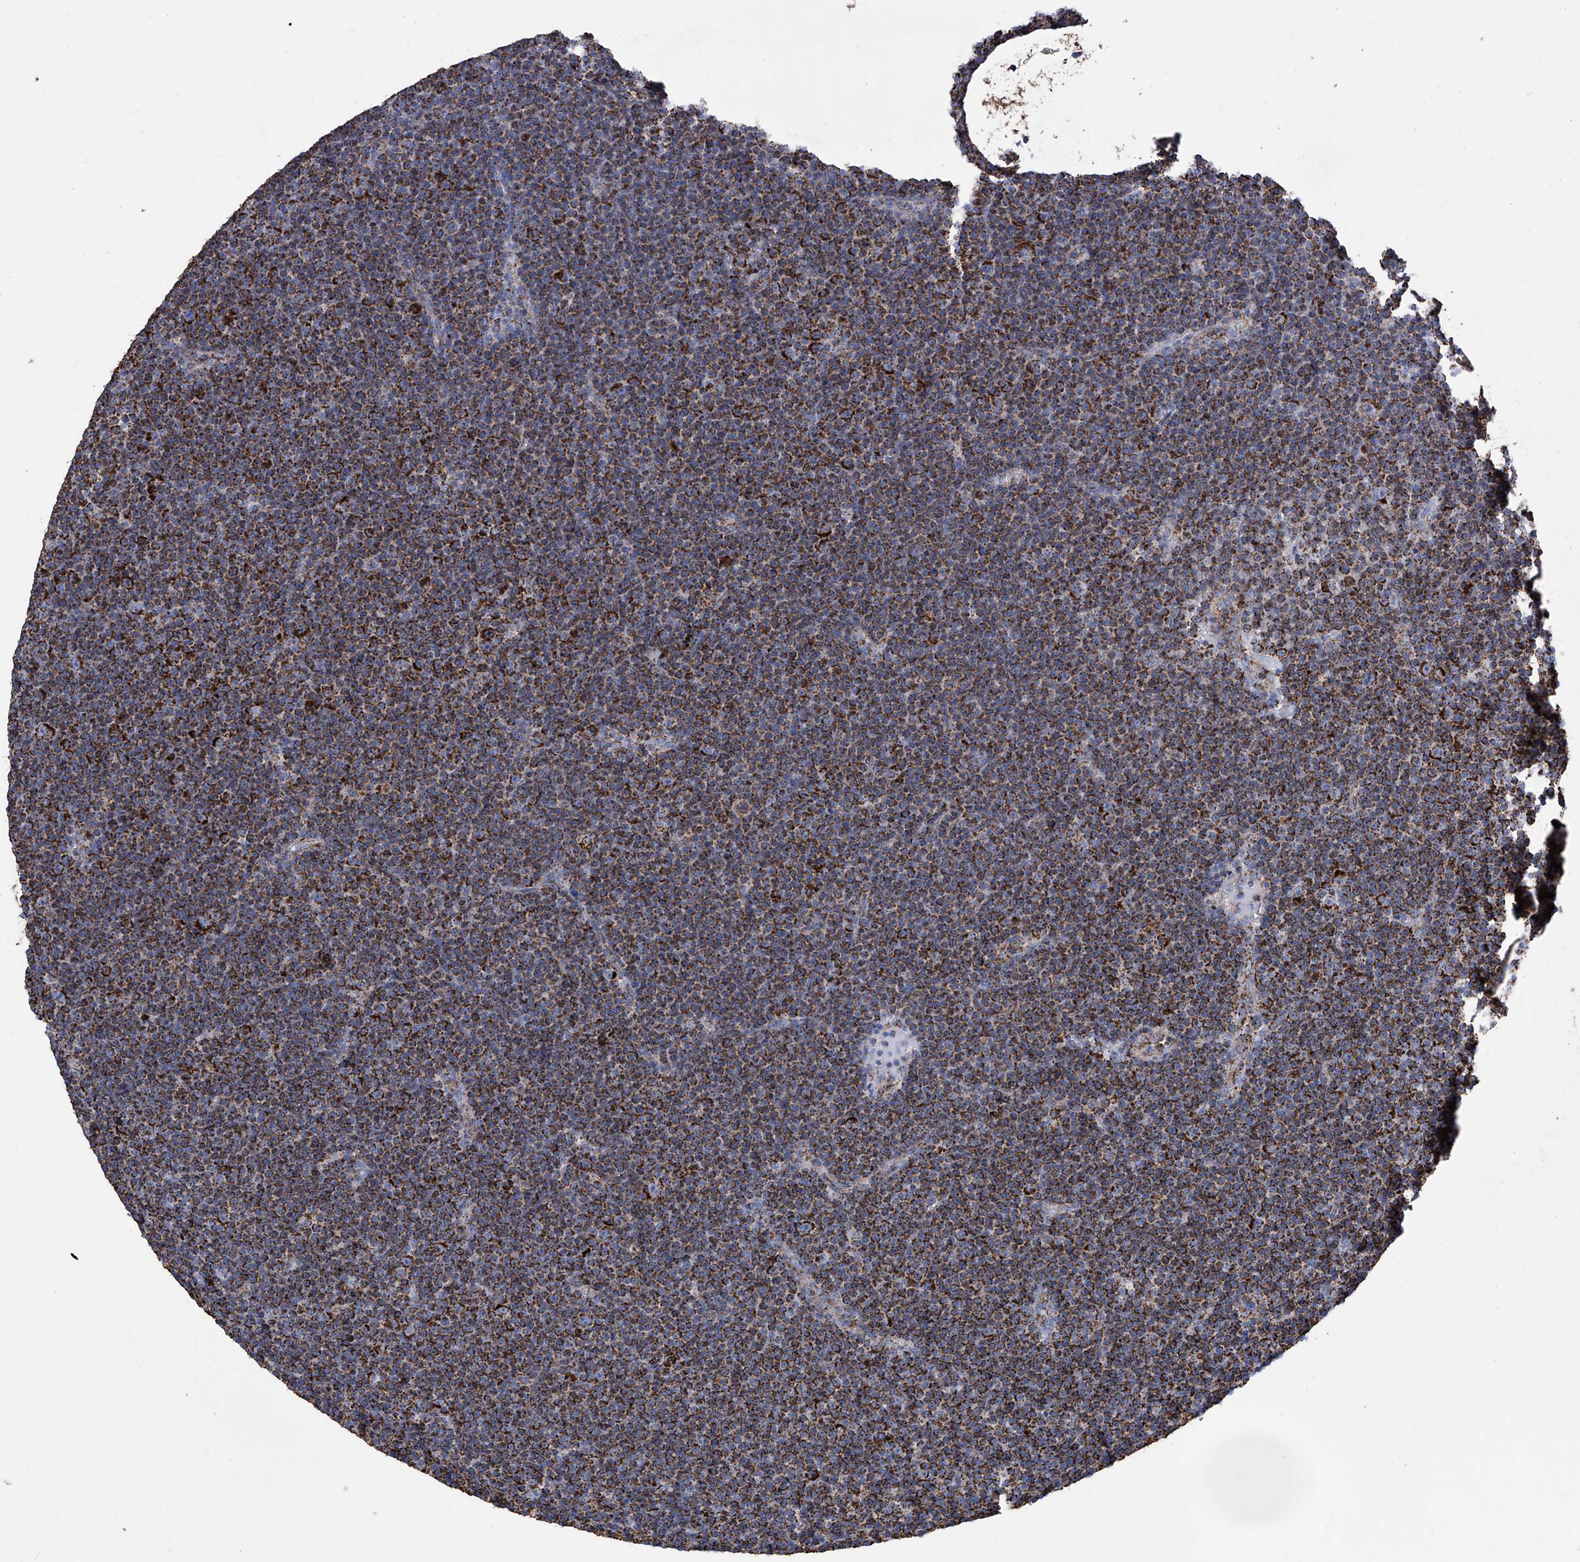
{"staining": {"intensity": "strong", "quantity": ">75%", "location": "cytoplasmic/membranous"}, "tissue": "lymphoma", "cell_type": "Tumor cells", "image_type": "cancer", "snomed": [{"axis": "morphology", "description": "Malignant lymphoma, non-Hodgkin's type, Low grade"}, {"axis": "topography", "description": "Lymph node"}], "caption": "Strong cytoplasmic/membranous positivity for a protein is identified in about >75% of tumor cells of low-grade malignant lymphoma, non-Hodgkin's type using IHC.", "gene": "ATP5PF", "patient": {"sex": "female", "age": 67}}